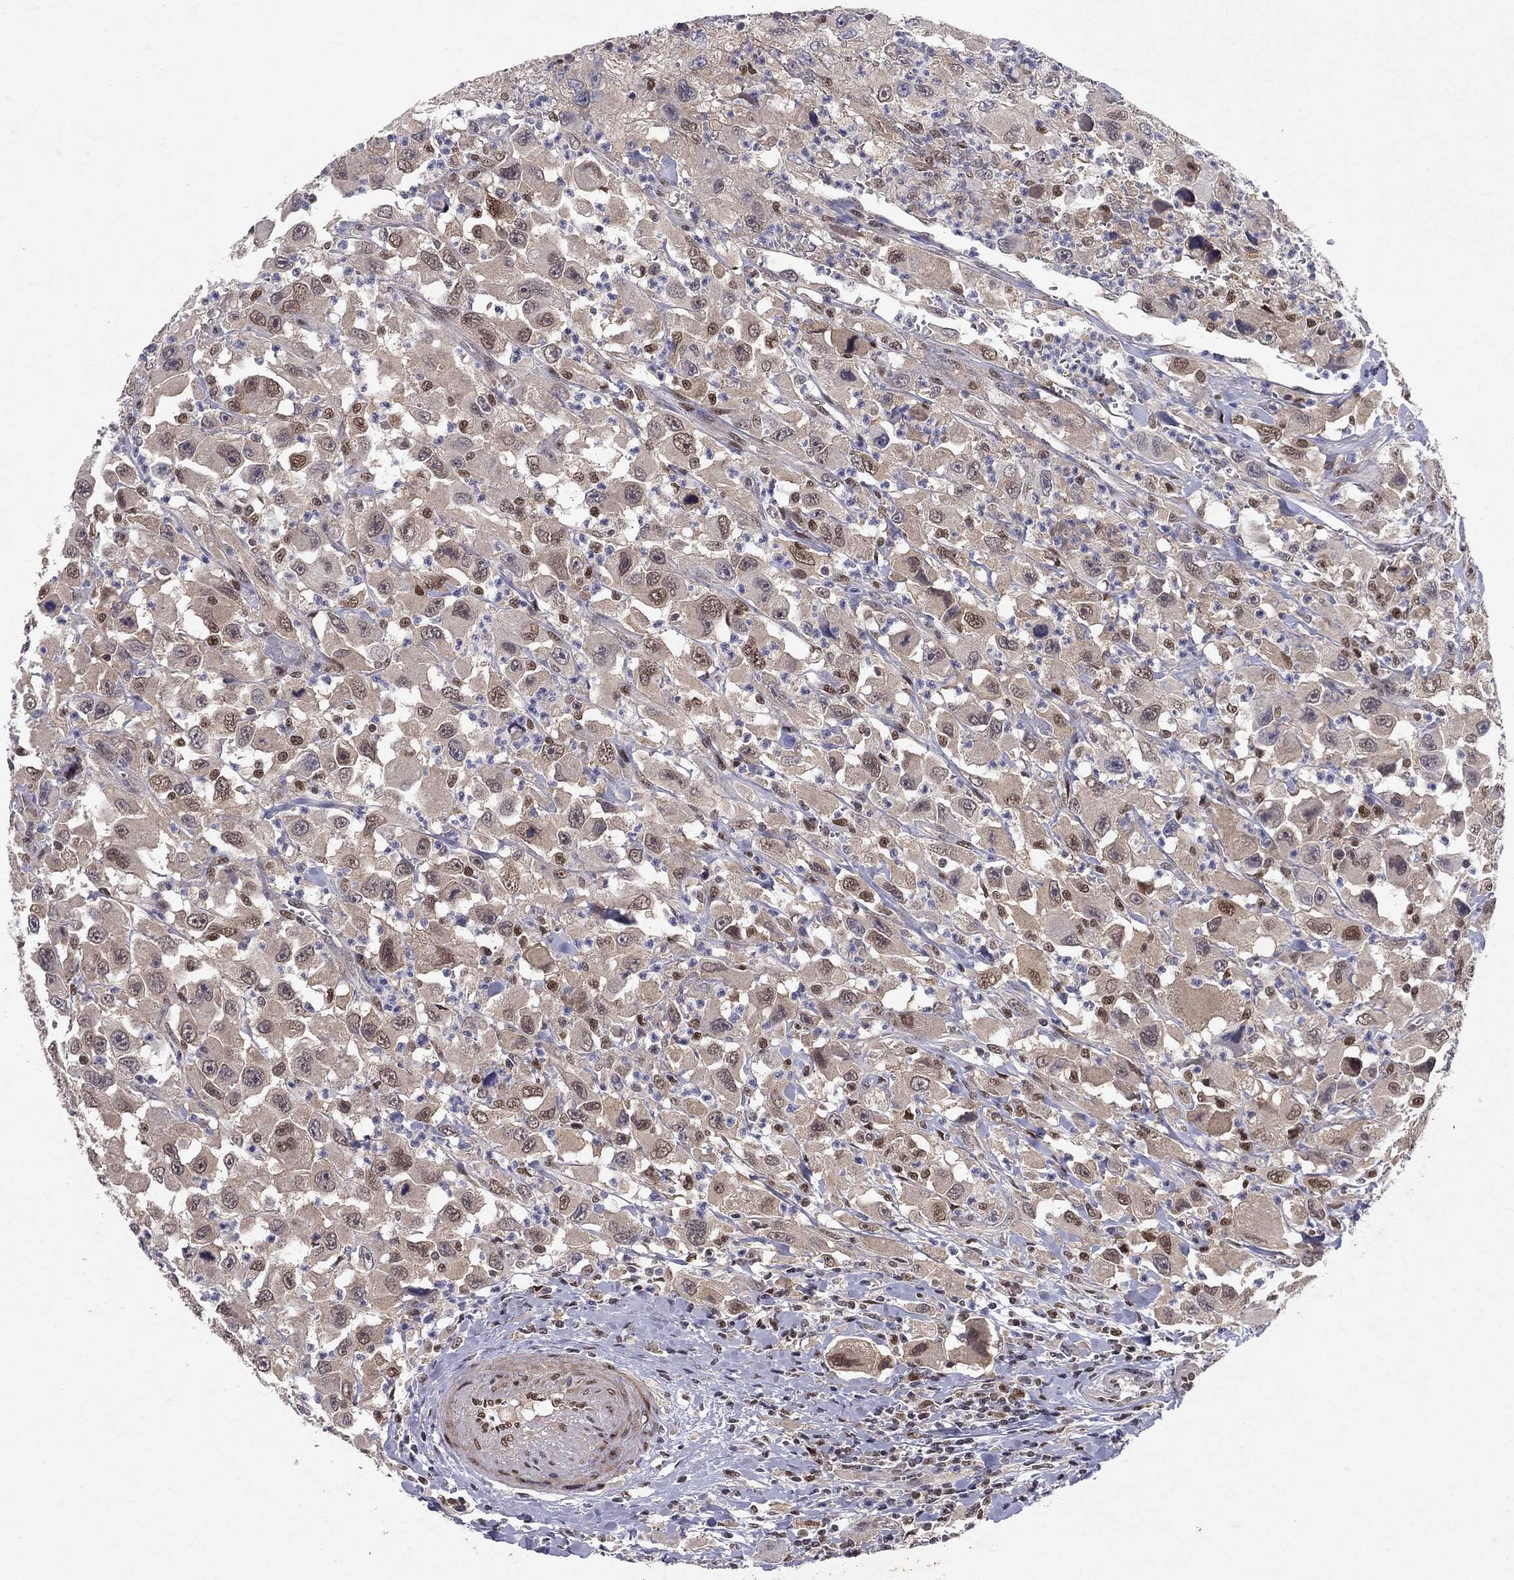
{"staining": {"intensity": "moderate", "quantity": "<25%", "location": "nuclear"}, "tissue": "head and neck cancer", "cell_type": "Tumor cells", "image_type": "cancer", "snomed": [{"axis": "morphology", "description": "Squamous cell carcinoma, NOS"}, {"axis": "morphology", "description": "Squamous cell carcinoma, metastatic, NOS"}, {"axis": "topography", "description": "Oral tissue"}, {"axis": "topography", "description": "Head-Neck"}], "caption": "Tumor cells demonstrate low levels of moderate nuclear expression in about <25% of cells in head and neck cancer. The protein of interest is shown in brown color, while the nuclei are stained blue.", "gene": "CRTC1", "patient": {"sex": "female", "age": 85}}